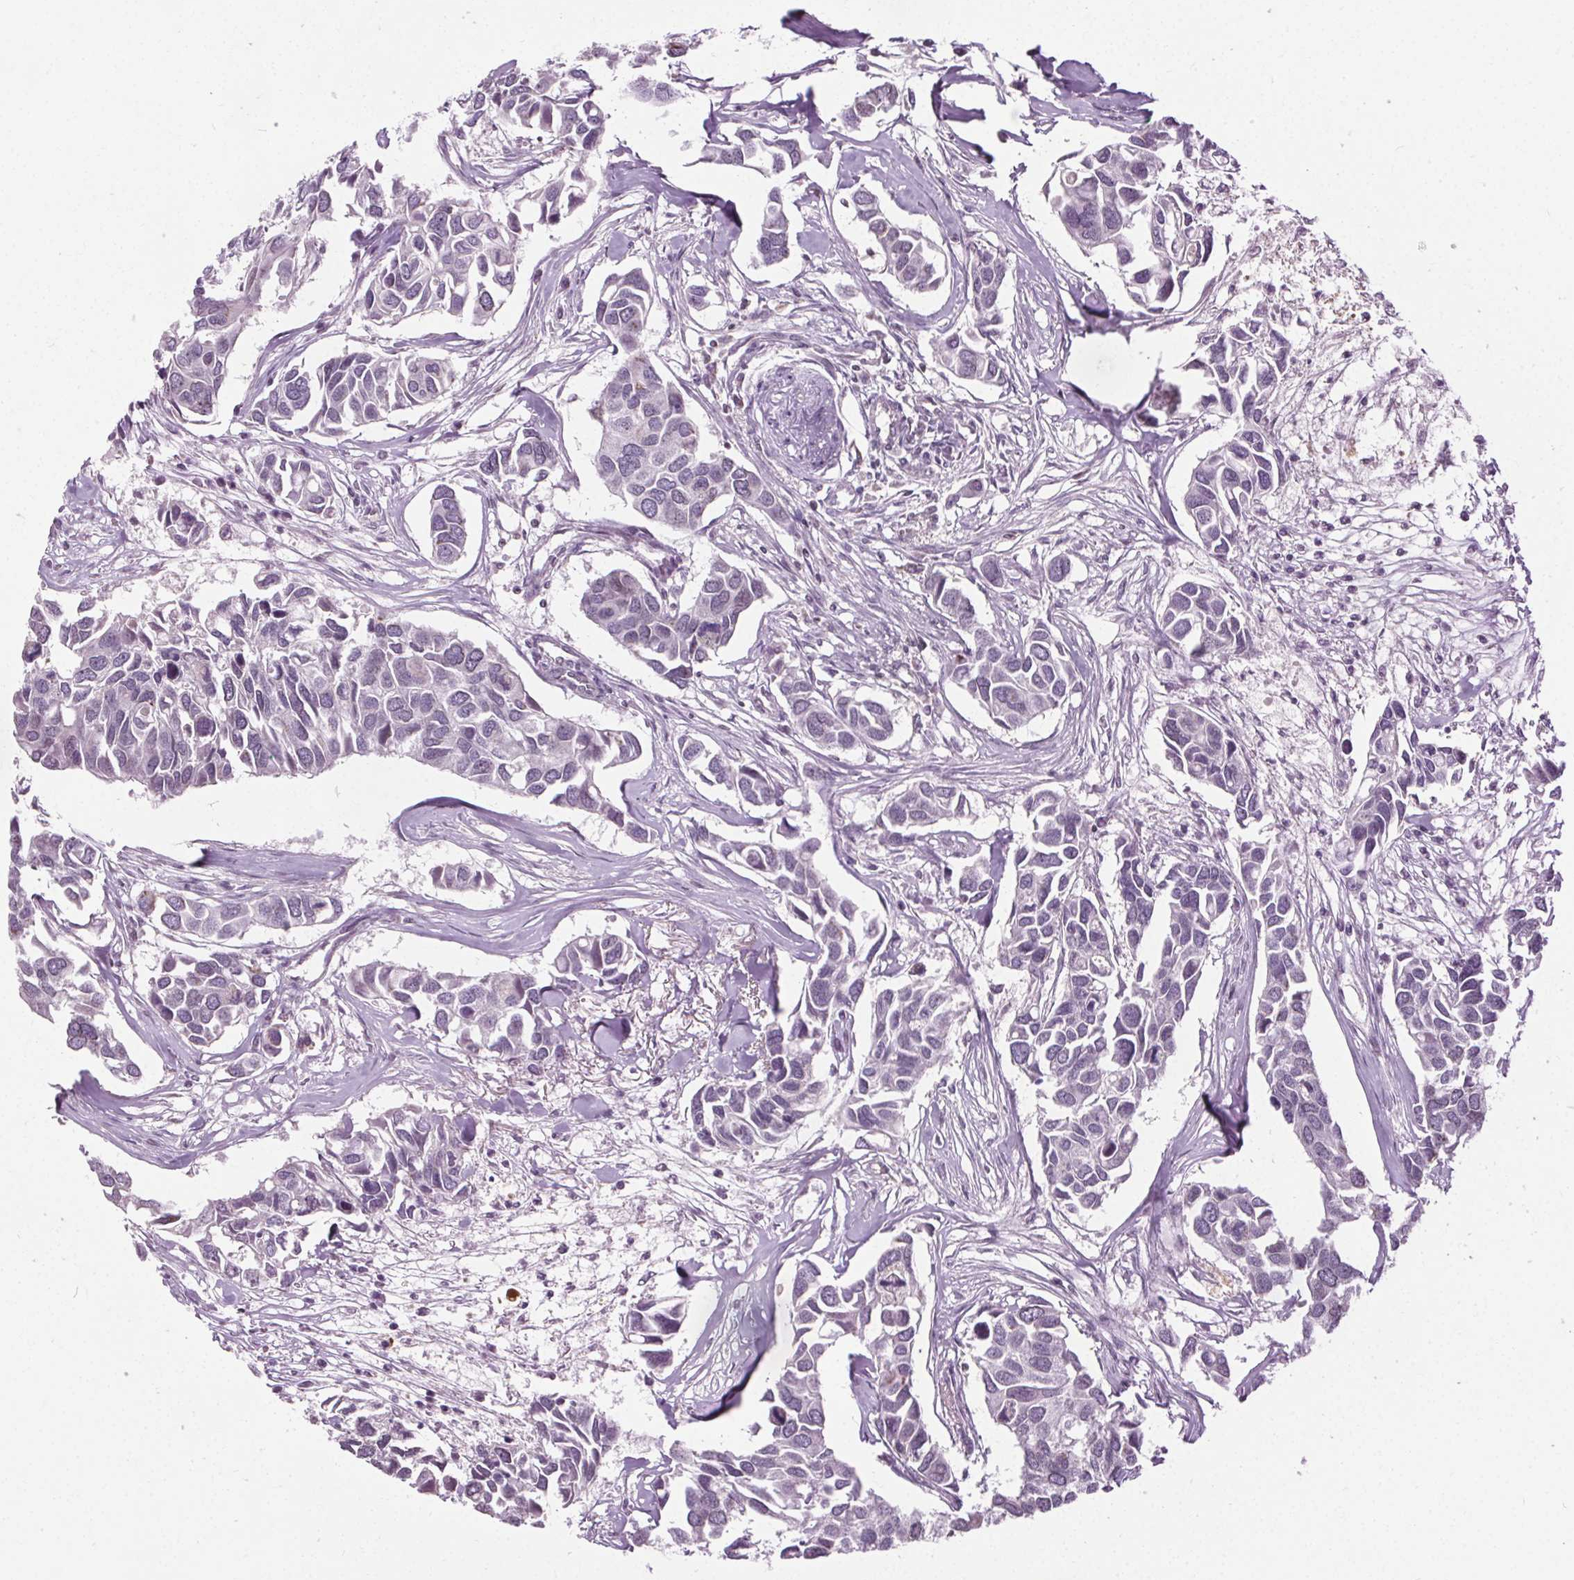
{"staining": {"intensity": "negative", "quantity": "none", "location": "none"}, "tissue": "breast cancer", "cell_type": "Tumor cells", "image_type": "cancer", "snomed": [{"axis": "morphology", "description": "Duct carcinoma"}, {"axis": "topography", "description": "Breast"}], "caption": "This is an immunohistochemistry histopathology image of breast cancer (infiltrating ductal carcinoma). There is no positivity in tumor cells.", "gene": "LFNG", "patient": {"sex": "female", "age": 83}}